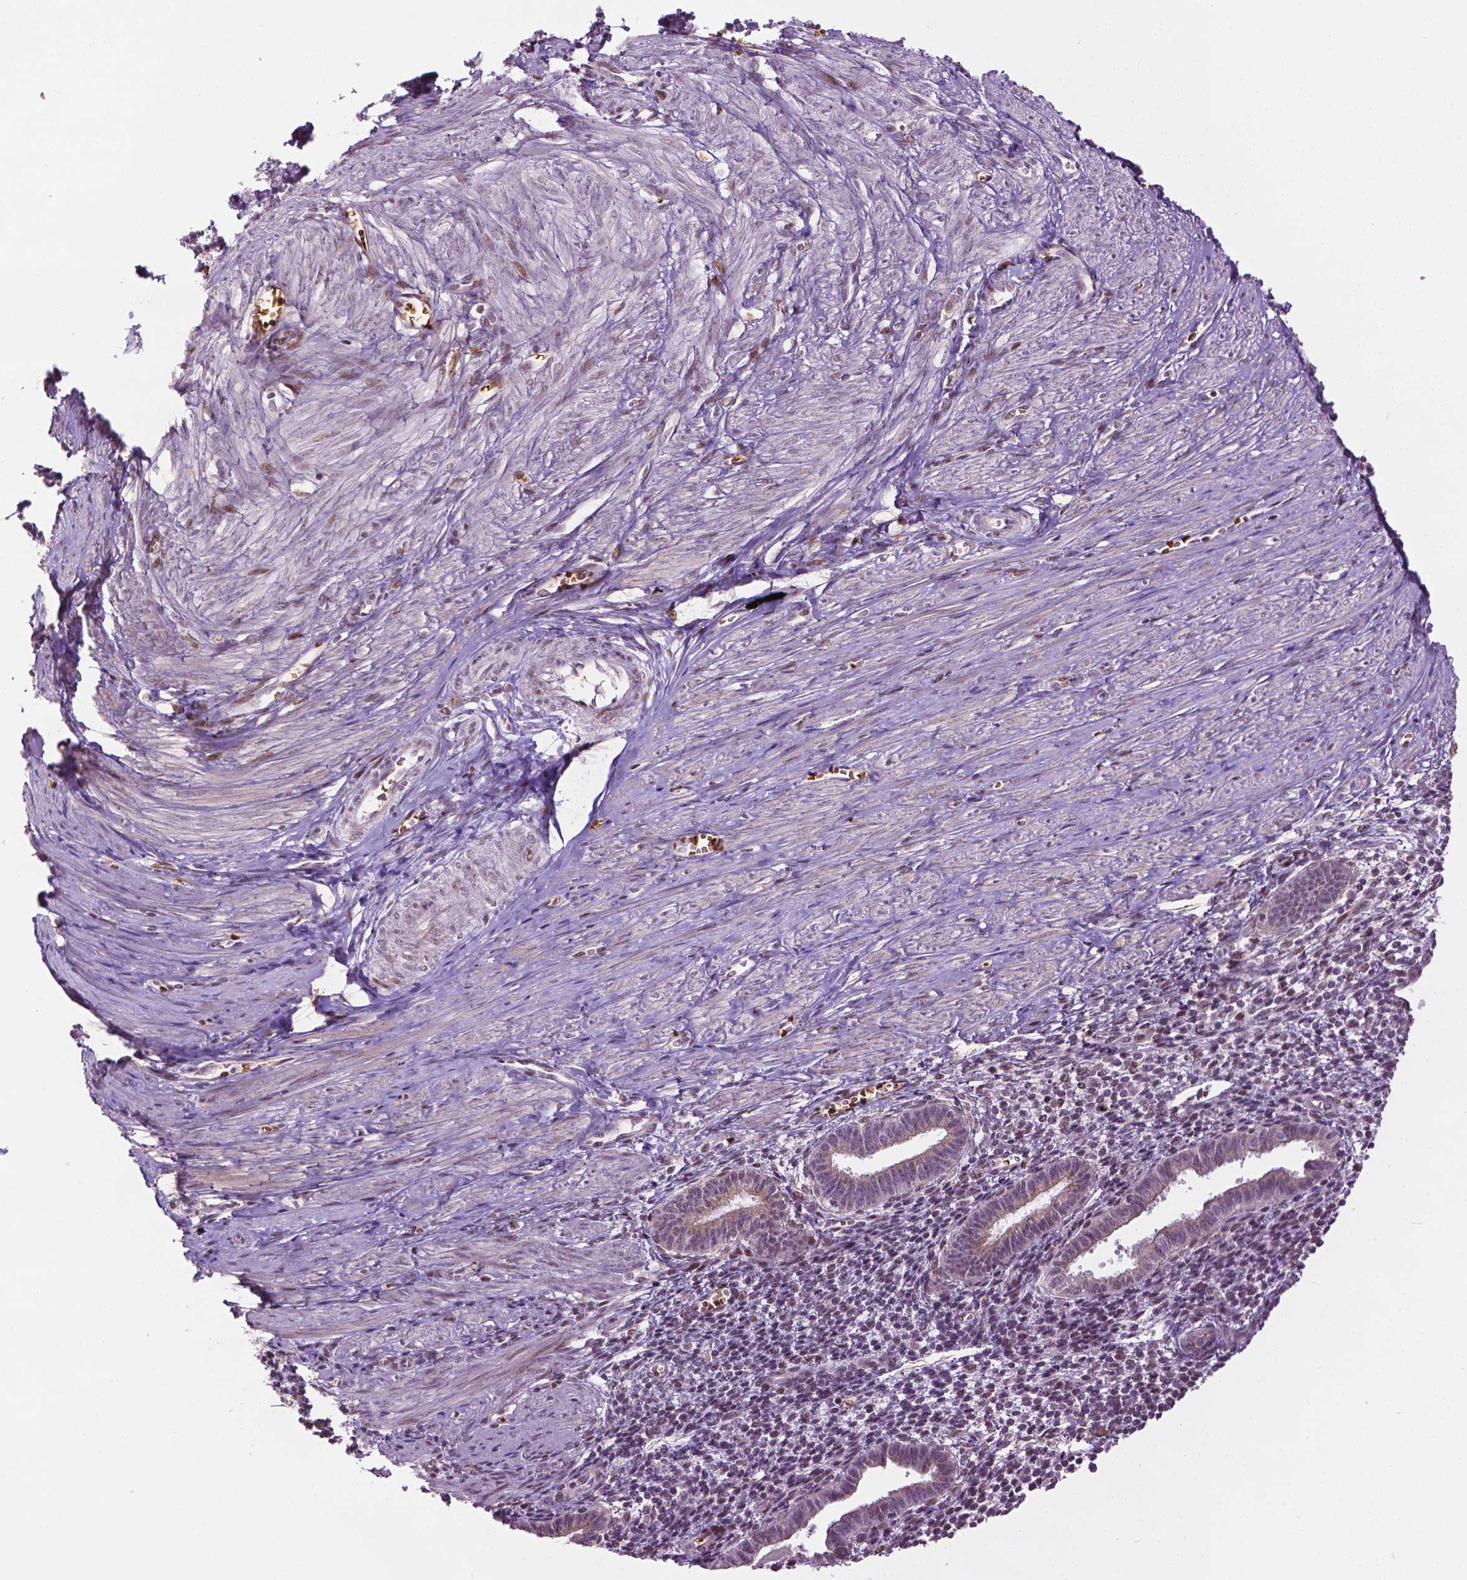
{"staining": {"intensity": "moderate", "quantity": "25%-75%", "location": "nuclear"}, "tissue": "endometrium", "cell_type": "Cells in endometrial stroma", "image_type": "normal", "snomed": [{"axis": "morphology", "description": "Normal tissue, NOS"}, {"axis": "topography", "description": "Endometrium"}], "caption": "Endometrium stained for a protein exhibits moderate nuclear positivity in cells in endometrial stroma. Nuclei are stained in blue.", "gene": "ZNF41", "patient": {"sex": "female", "age": 37}}